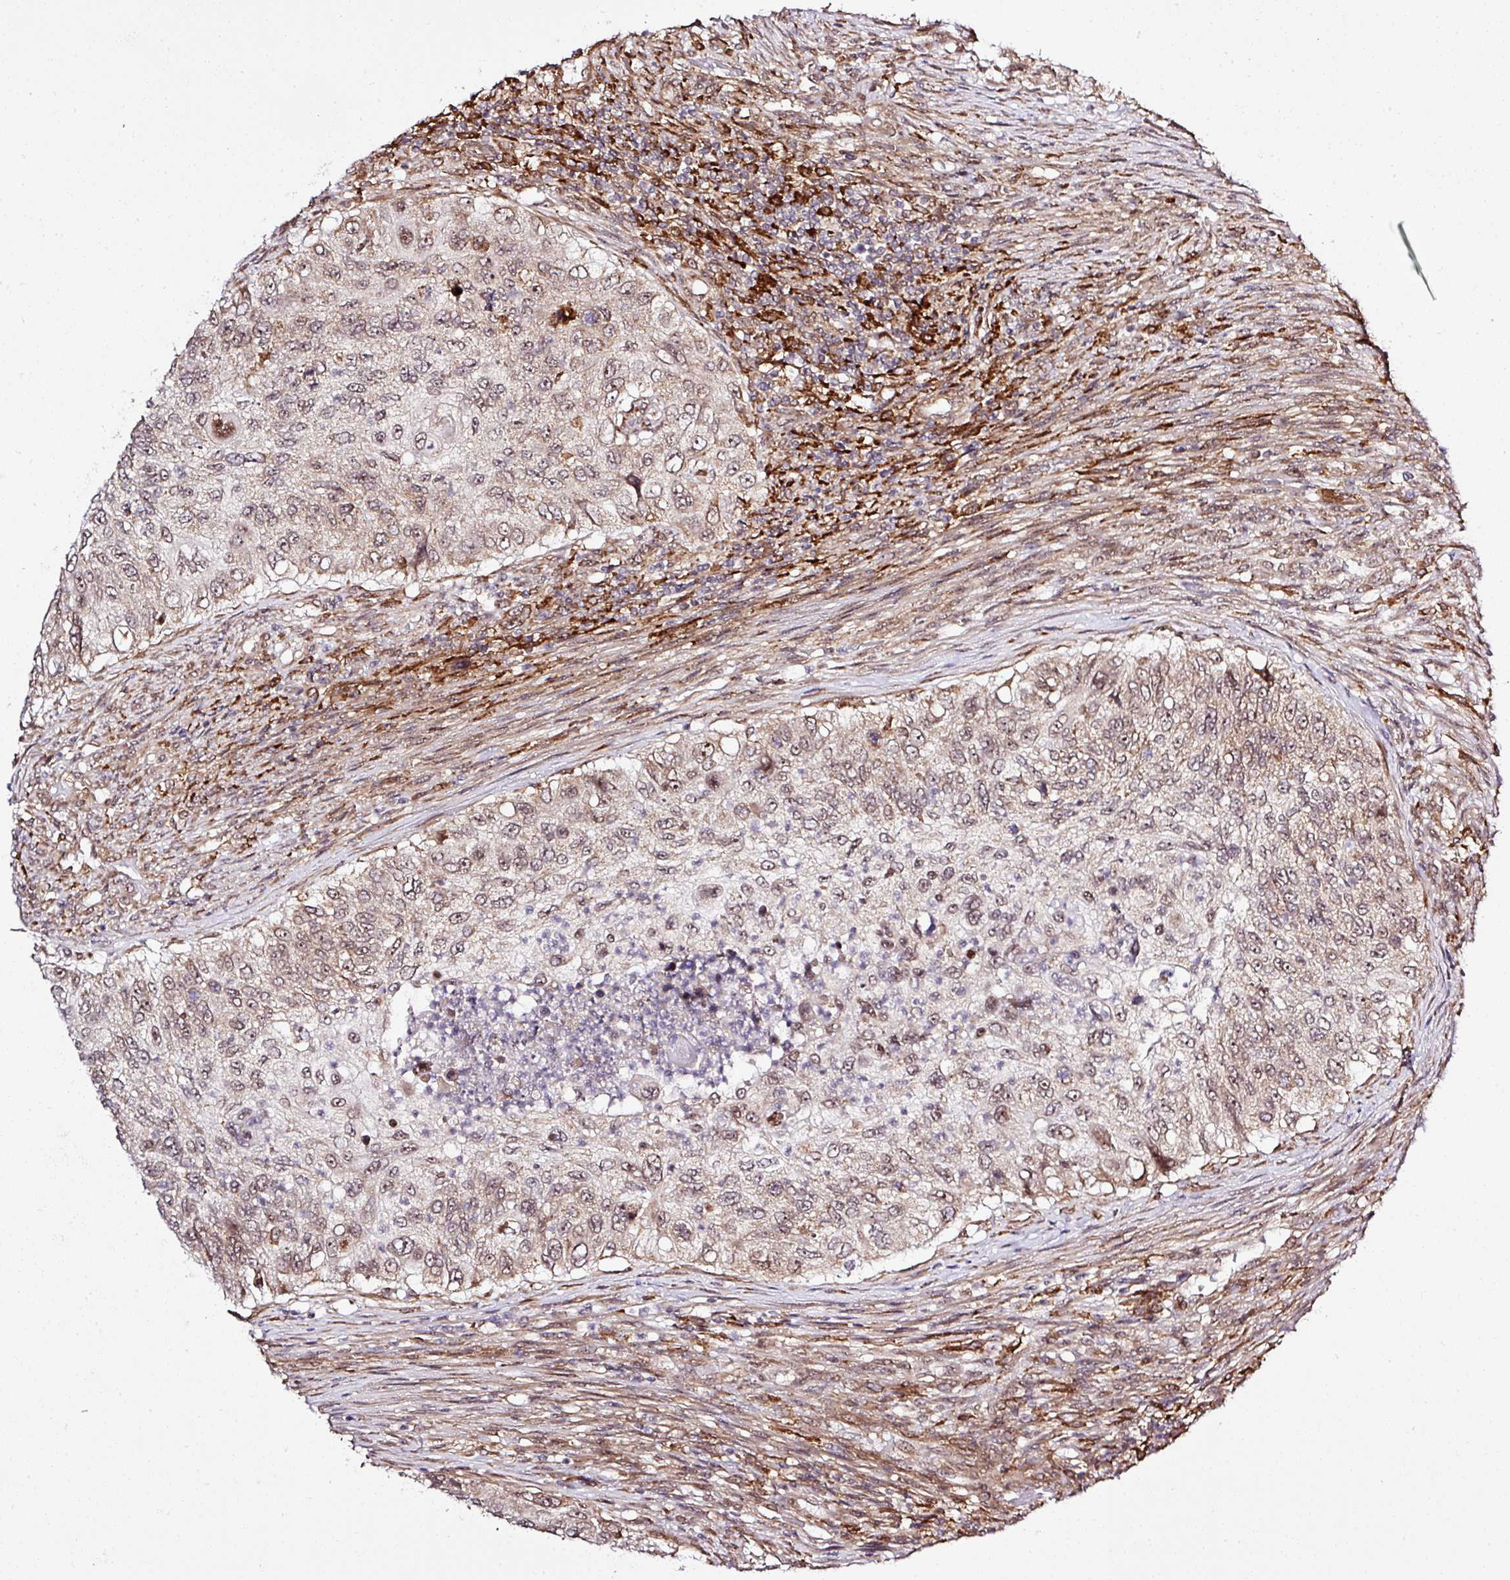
{"staining": {"intensity": "weak", "quantity": "25%-75%", "location": "nuclear"}, "tissue": "urothelial cancer", "cell_type": "Tumor cells", "image_type": "cancer", "snomed": [{"axis": "morphology", "description": "Urothelial carcinoma, High grade"}, {"axis": "topography", "description": "Urinary bladder"}], "caption": "Tumor cells reveal low levels of weak nuclear expression in about 25%-75% of cells in high-grade urothelial carcinoma.", "gene": "FAM153A", "patient": {"sex": "female", "age": 60}}